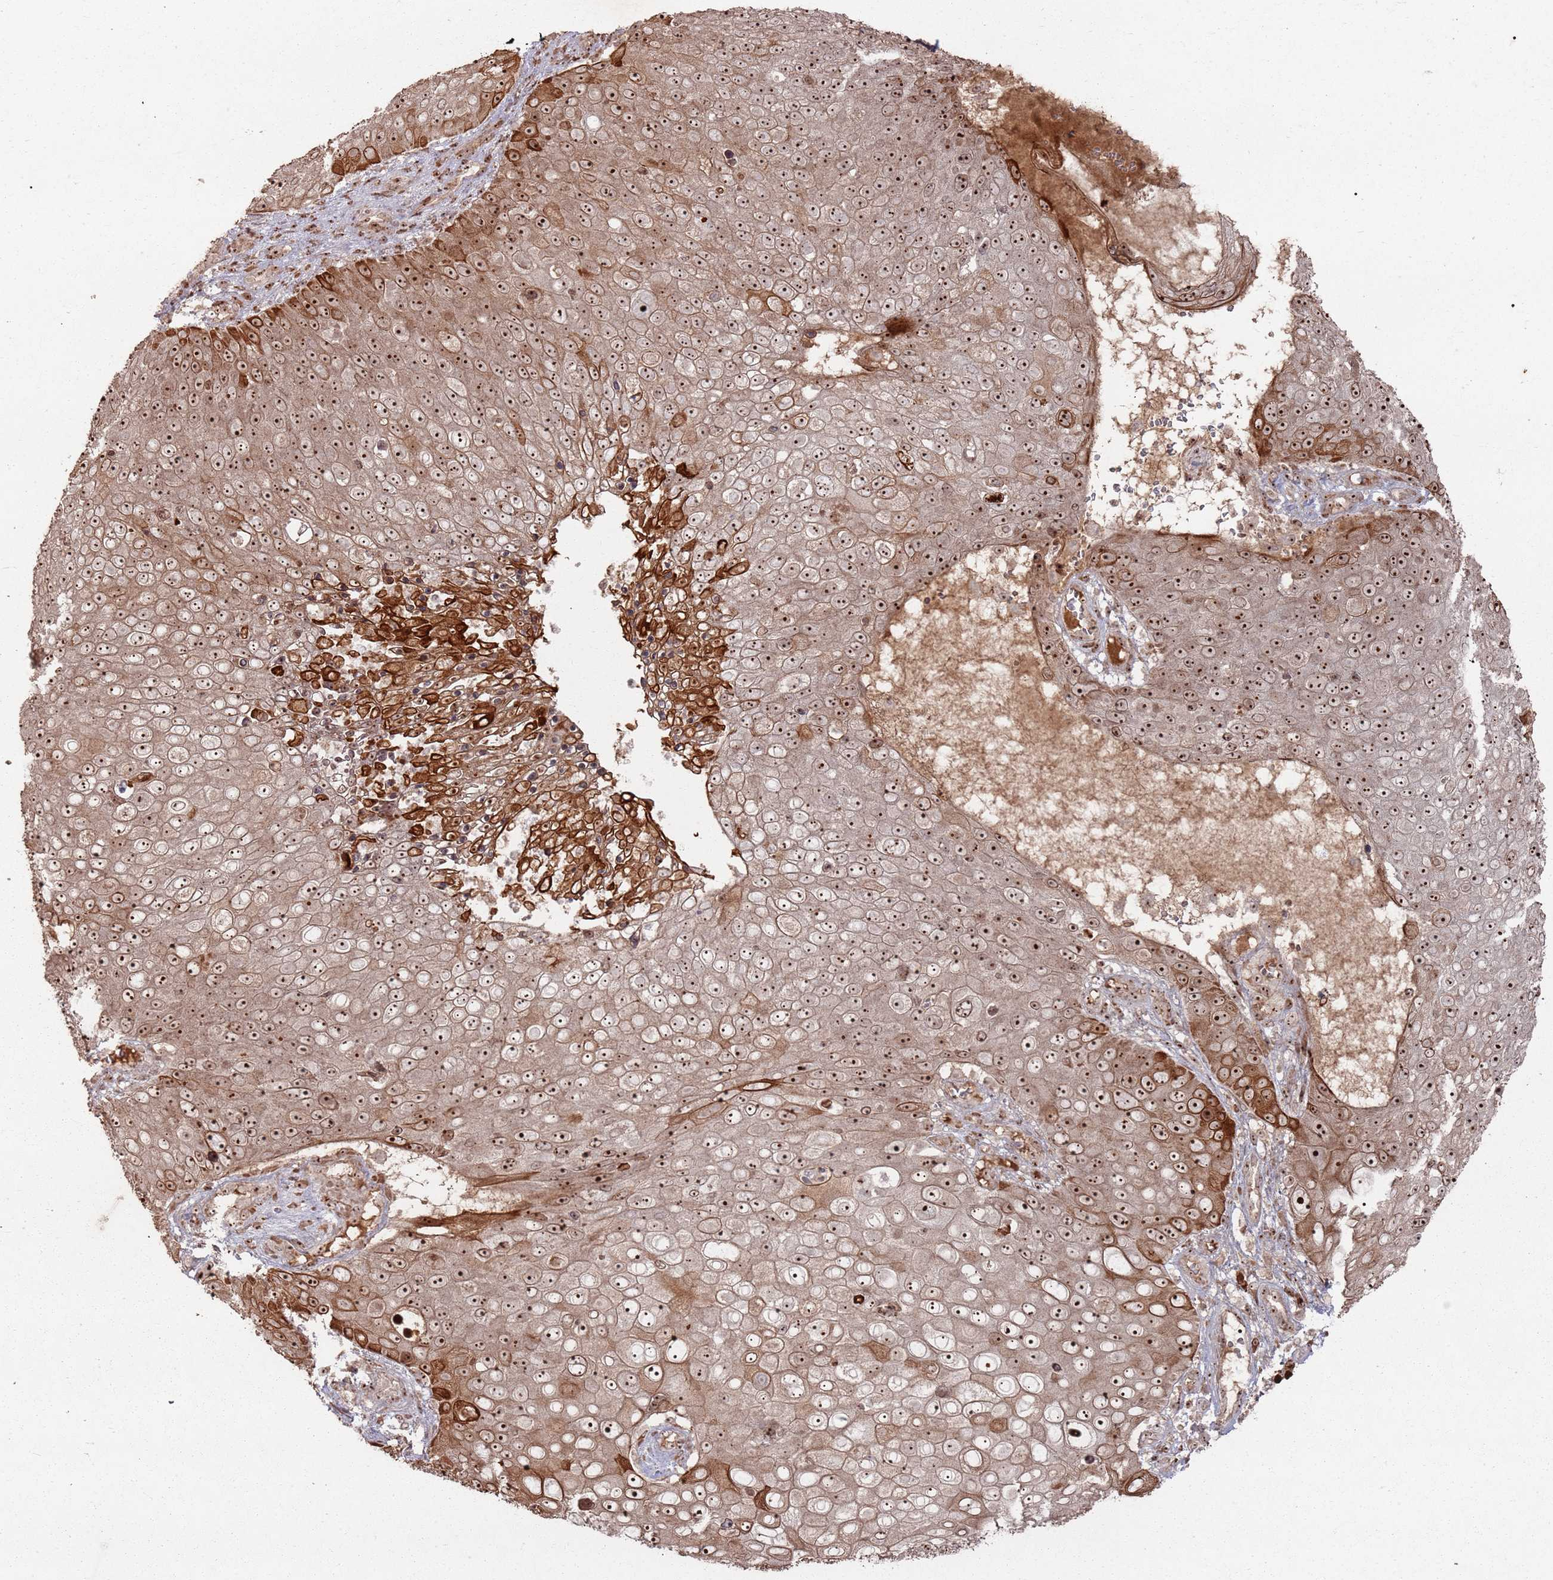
{"staining": {"intensity": "strong", "quantity": ">75%", "location": "cytoplasmic/membranous,nuclear"}, "tissue": "skin cancer", "cell_type": "Tumor cells", "image_type": "cancer", "snomed": [{"axis": "morphology", "description": "Squamous cell carcinoma, NOS"}, {"axis": "topography", "description": "Skin"}], "caption": "Protein staining of squamous cell carcinoma (skin) tissue exhibits strong cytoplasmic/membranous and nuclear positivity in about >75% of tumor cells.", "gene": "UTP11", "patient": {"sex": "male", "age": 71}}